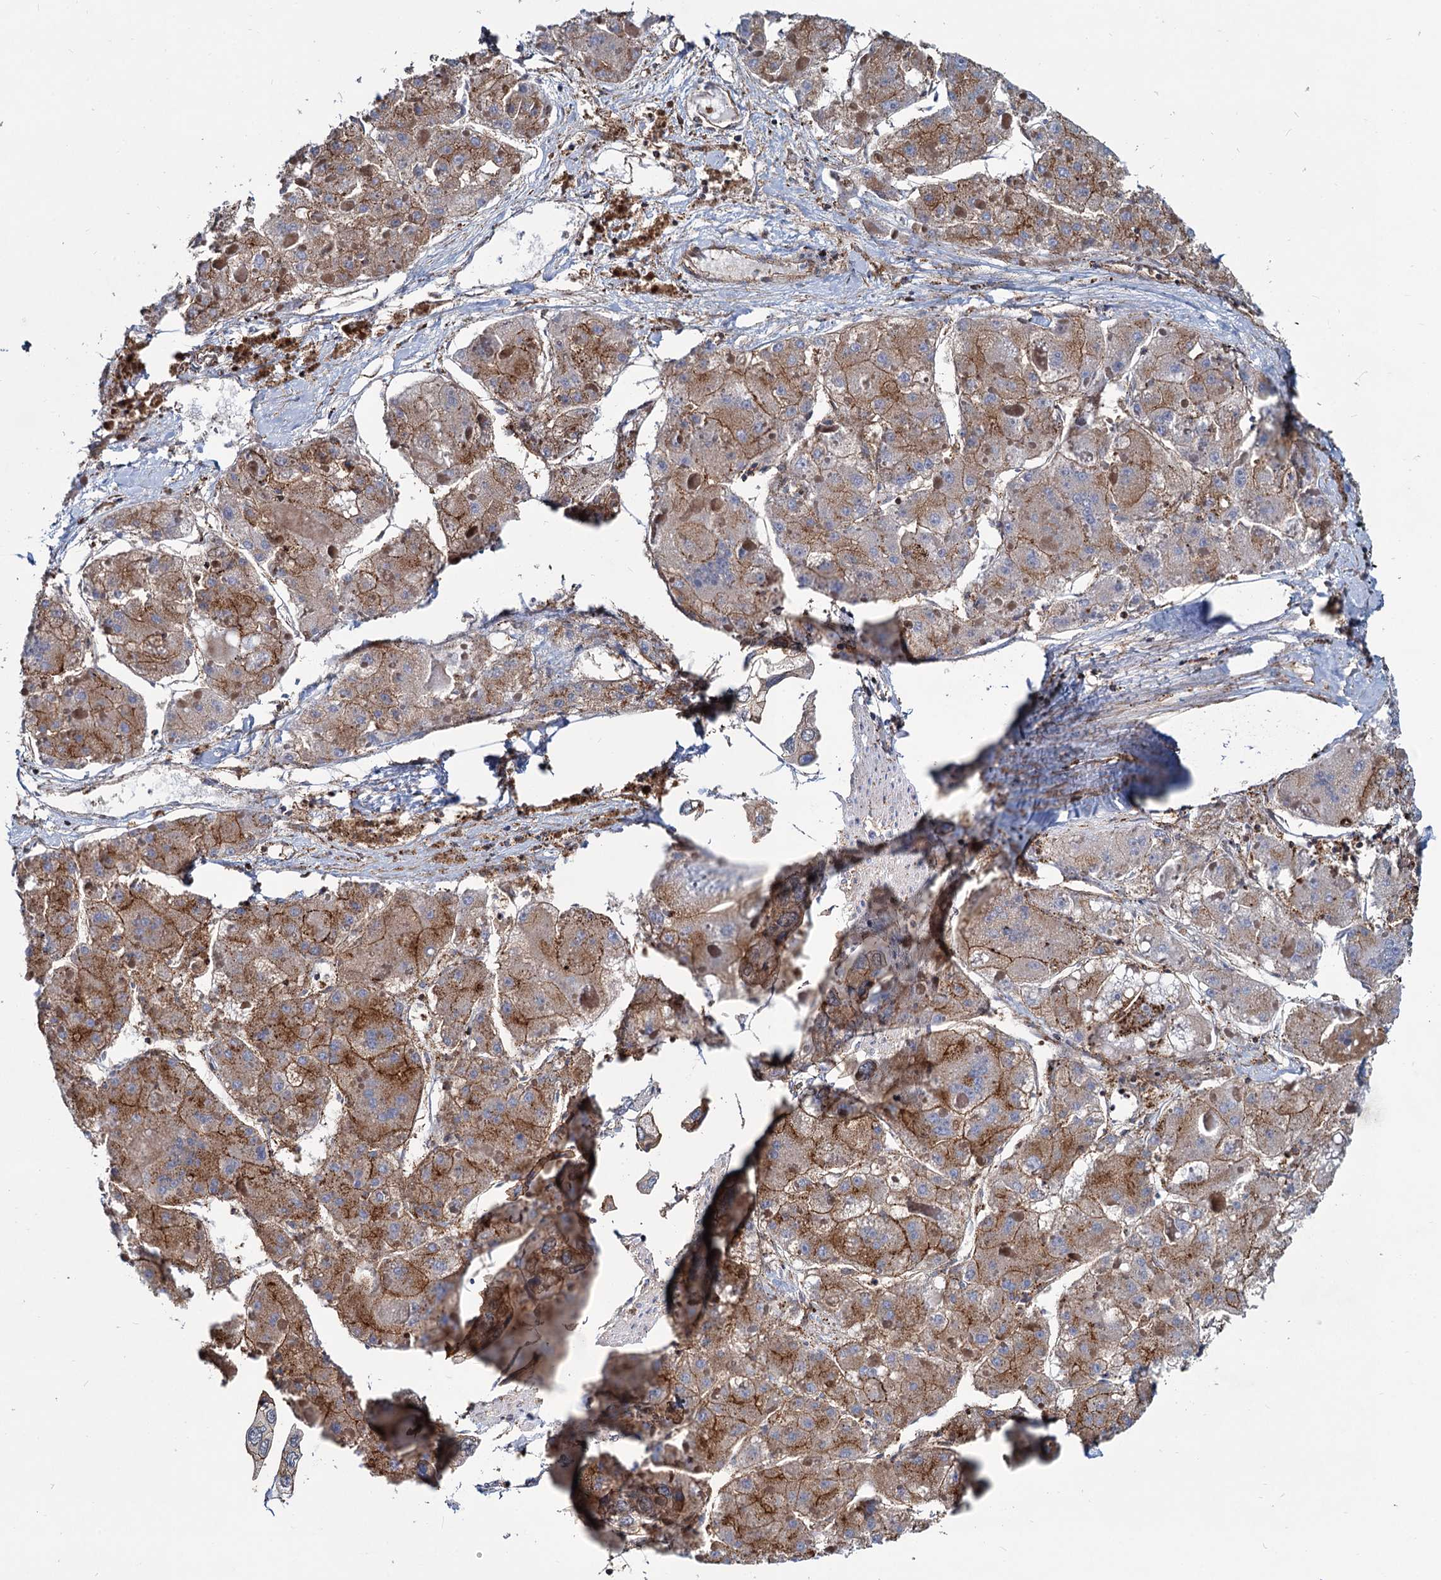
{"staining": {"intensity": "moderate", "quantity": ">75%", "location": "cytoplasmic/membranous"}, "tissue": "liver cancer", "cell_type": "Tumor cells", "image_type": "cancer", "snomed": [{"axis": "morphology", "description": "Carcinoma, Hepatocellular, NOS"}, {"axis": "topography", "description": "Liver"}], "caption": "High-power microscopy captured an immunohistochemistry (IHC) histopathology image of liver cancer, revealing moderate cytoplasmic/membranous expression in about >75% of tumor cells.", "gene": "PSEN1", "patient": {"sex": "female", "age": 73}}